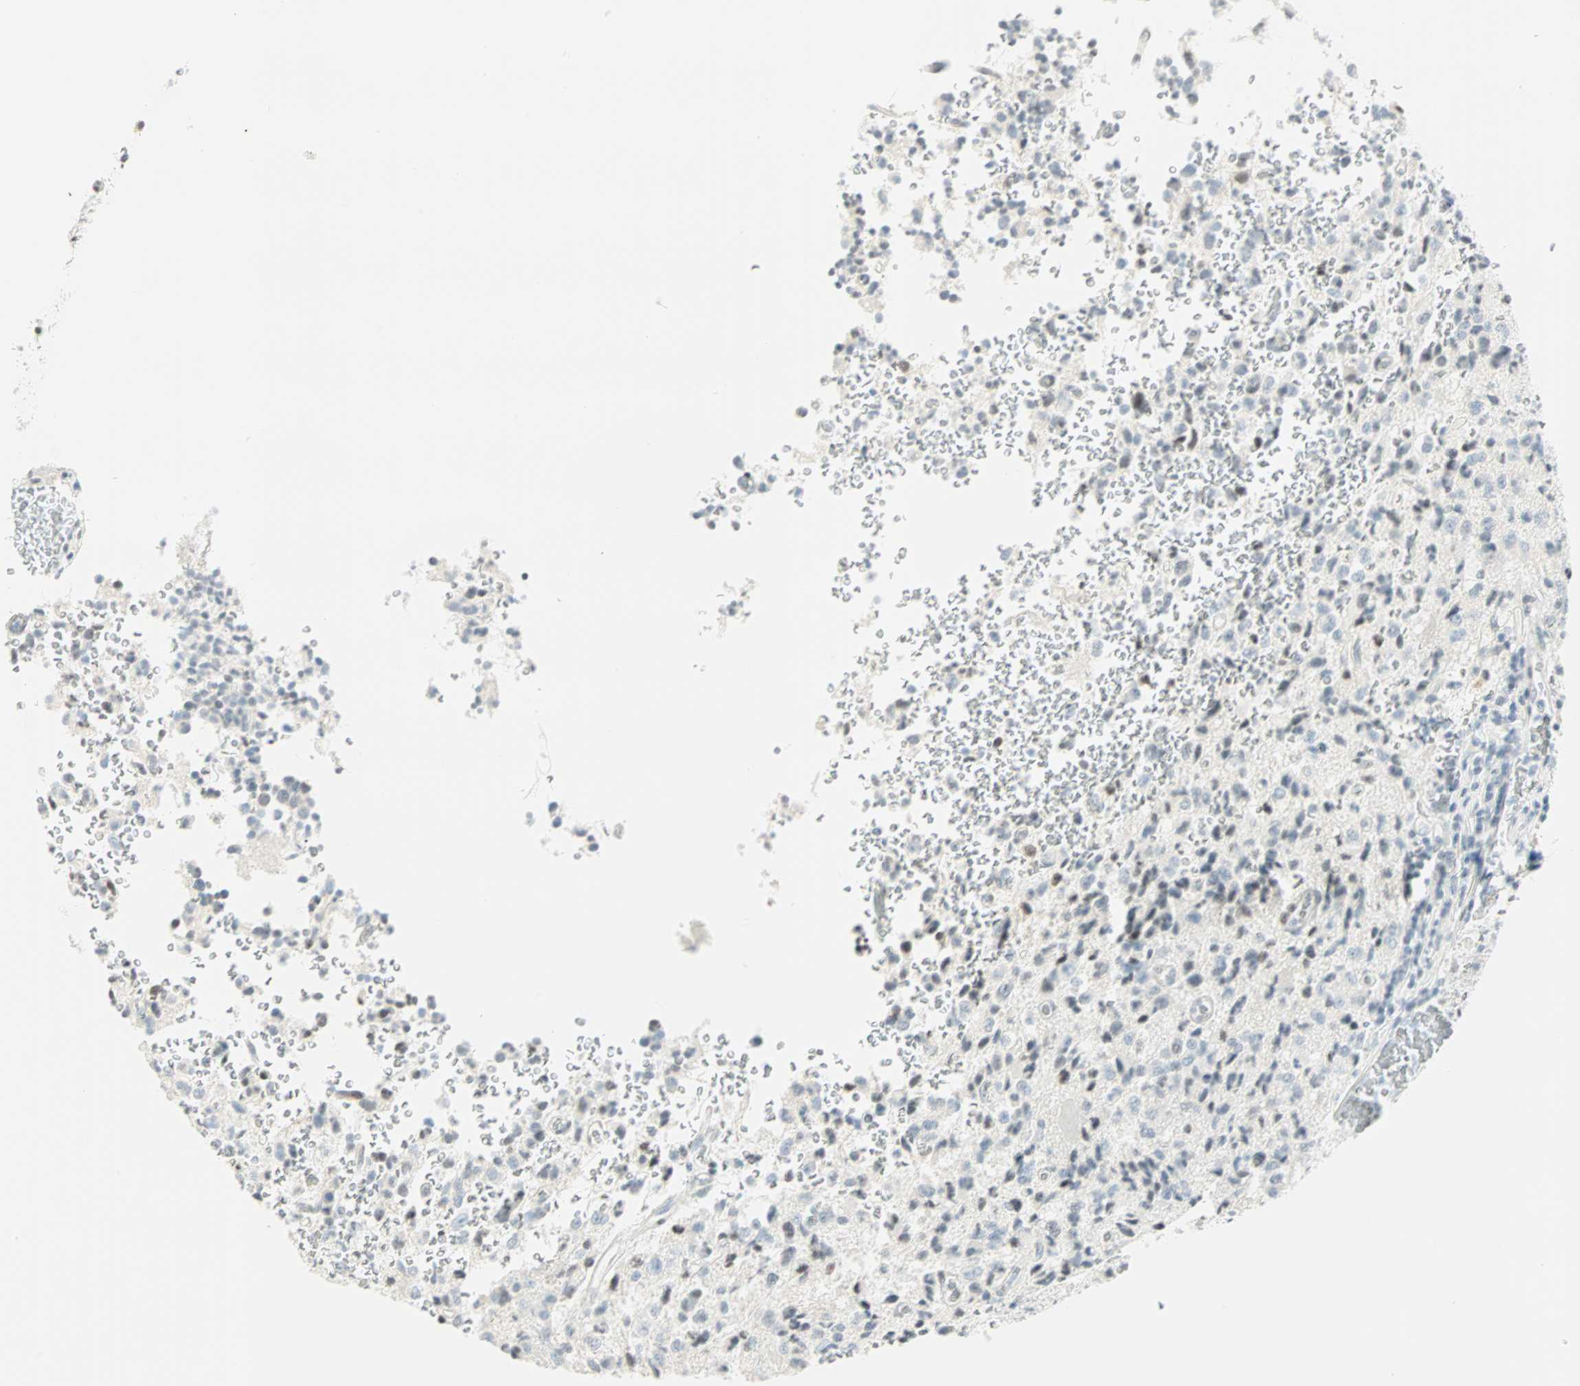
{"staining": {"intensity": "negative", "quantity": "none", "location": "none"}, "tissue": "glioma", "cell_type": "Tumor cells", "image_type": "cancer", "snomed": [{"axis": "morphology", "description": "Glioma, malignant, High grade"}, {"axis": "topography", "description": "pancreas cauda"}], "caption": "This is a histopathology image of immunohistochemistry staining of malignant glioma (high-grade), which shows no positivity in tumor cells. (Brightfield microscopy of DAB (3,3'-diaminobenzidine) immunohistochemistry at high magnification).", "gene": "PKNOX1", "patient": {"sex": "male", "age": 60}}